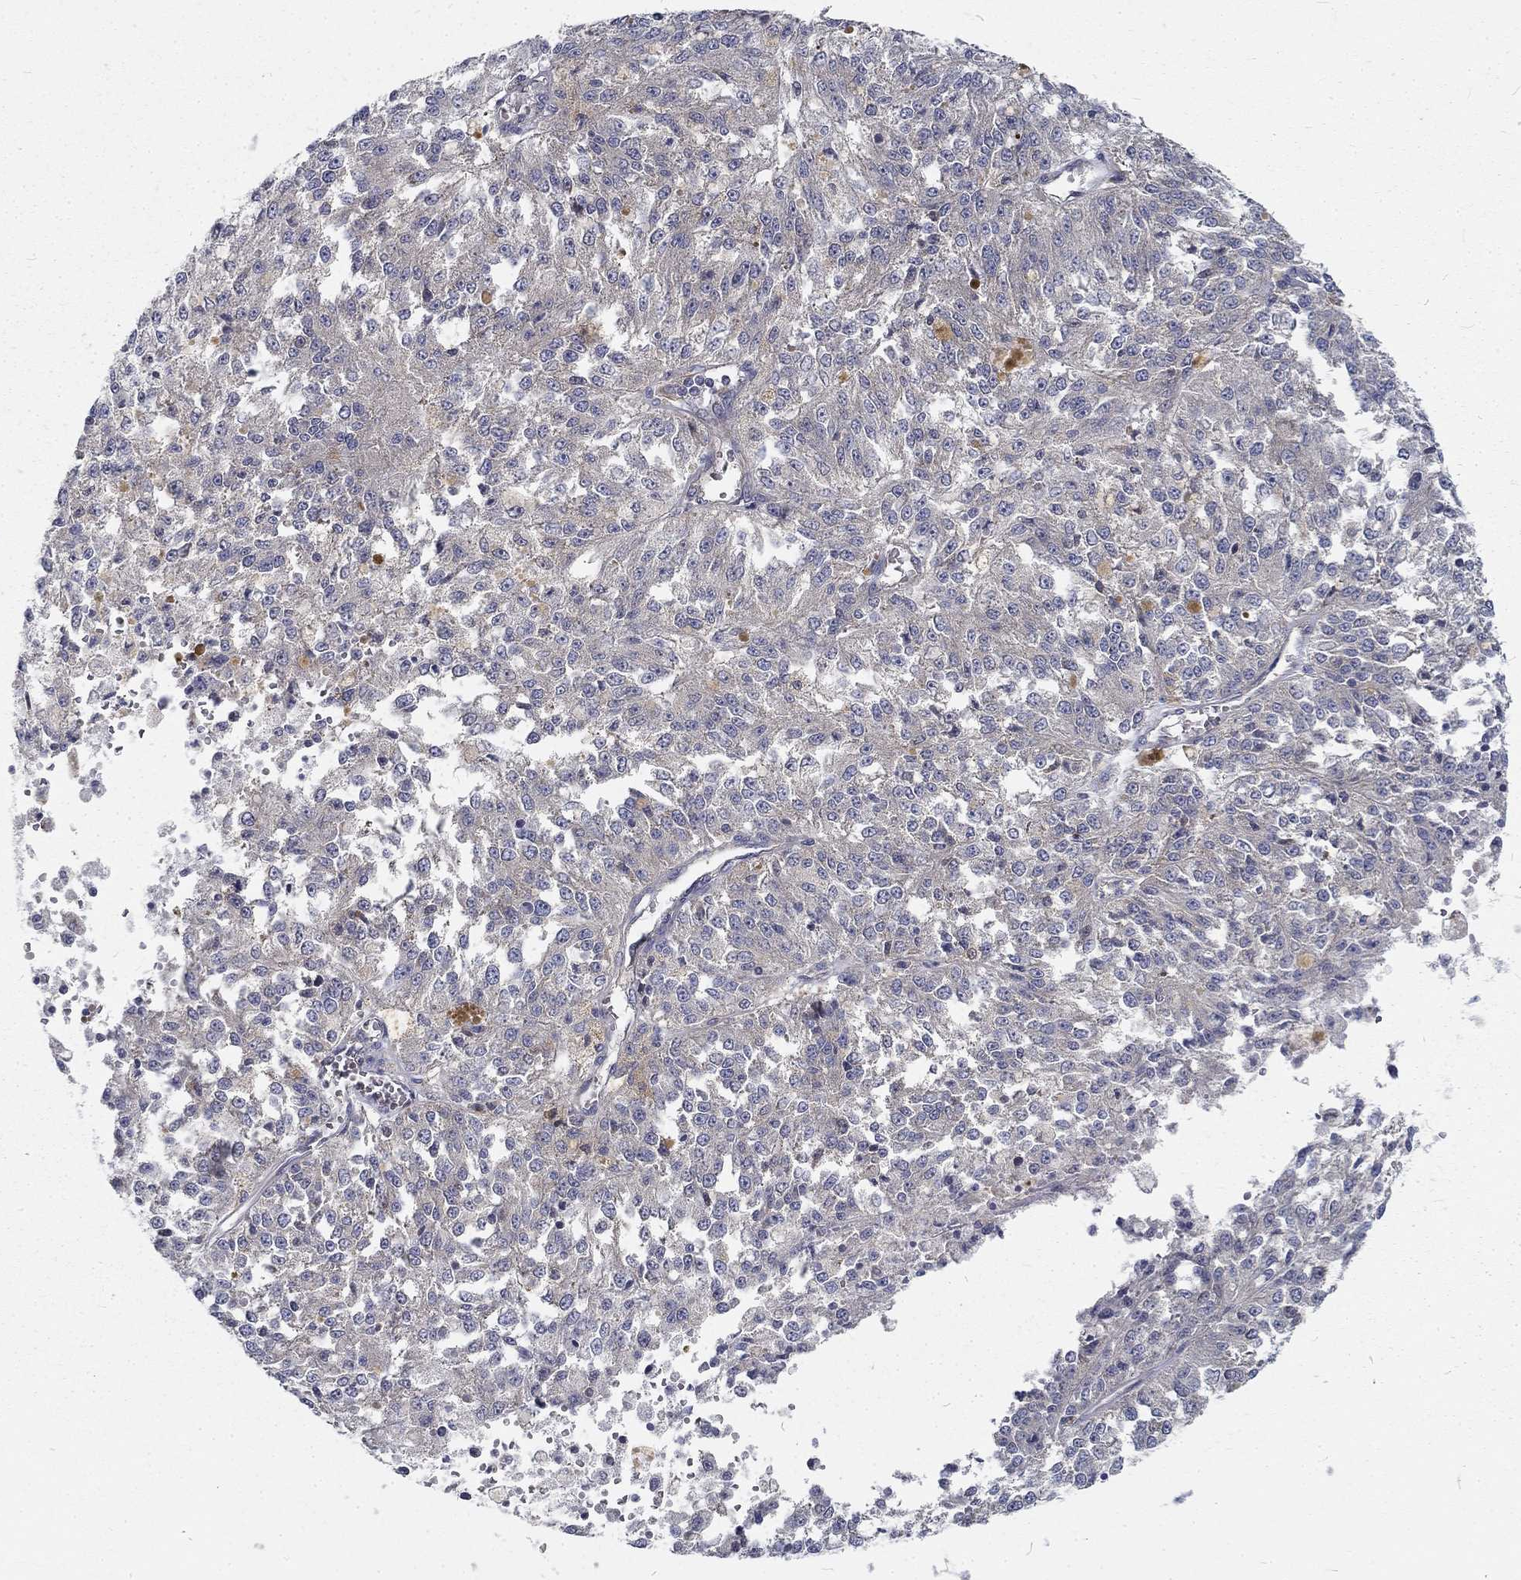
{"staining": {"intensity": "negative", "quantity": "none", "location": "none"}, "tissue": "melanoma", "cell_type": "Tumor cells", "image_type": "cancer", "snomed": [{"axis": "morphology", "description": "Malignant melanoma, Metastatic site"}, {"axis": "topography", "description": "Lymph node"}], "caption": "Tumor cells show no significant protein staining in malignant melanoma (metastatic site).", "gene": "MTMR11", "patient": {"sex": "female", "age": 64}}